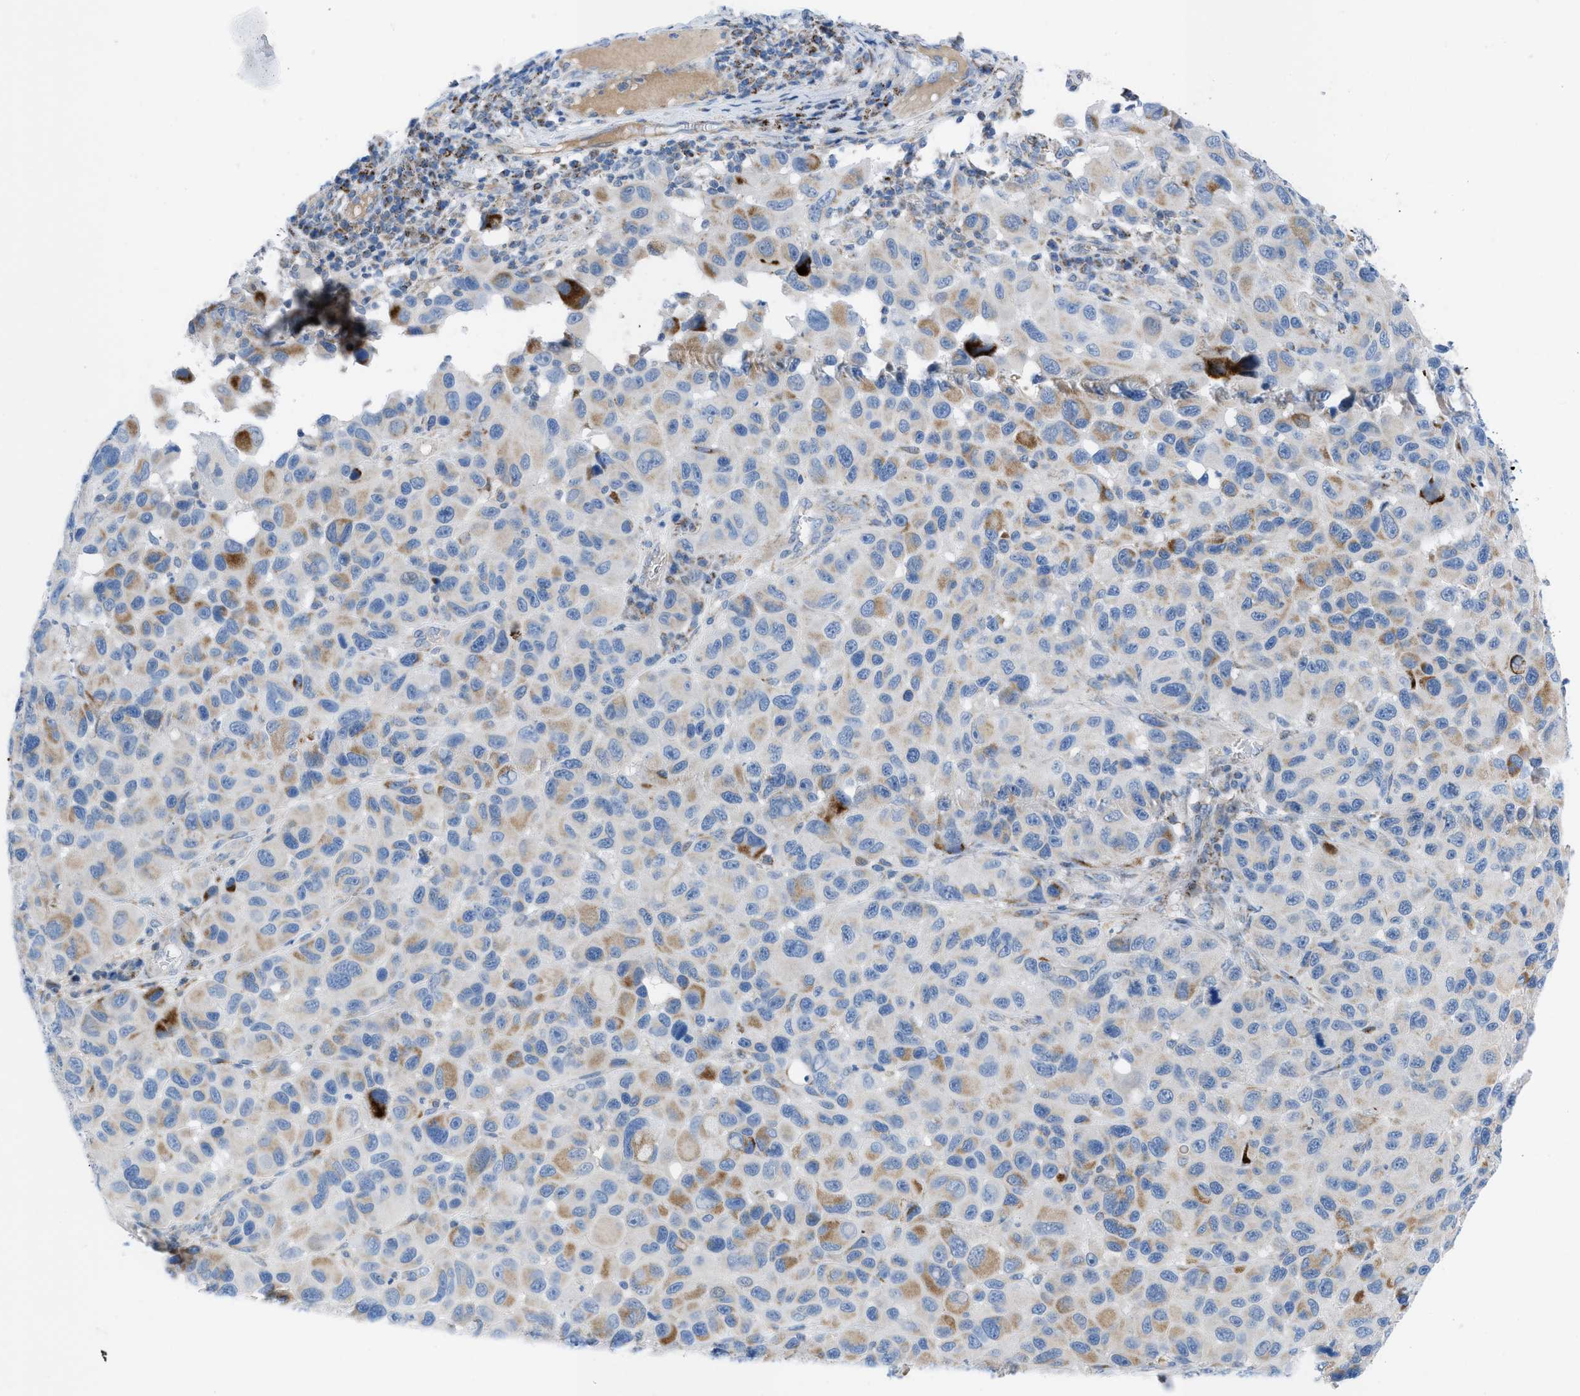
{"staining": {"intensity": "moderate", "quantity": "25%-75%", "location": "cytoplasmic/membranous"}, "tissue": "melanoma", "cell_type": "Tumor cells", "image_type": "cancer", "snomed": [{"axis": "morphology", "description": "Malignant melanoma, NOS"}, {"axis": "topography", "description": "Skin"}], "caption": "High-magnification brightfield microscopy of melanoma stained with DAB (3,3'-diaminobenzidine) (brown) and counterstained with hematoxylin (blue). tumor cells exhibit moderate cytoplasmic/membranous positivity is appreciated in approximately25%-75% of cells. (DAB IHC with brightfield microscopy, high magnification).", "gene": "RBBP9", "patient": {"sex": "male", "age": 53}}